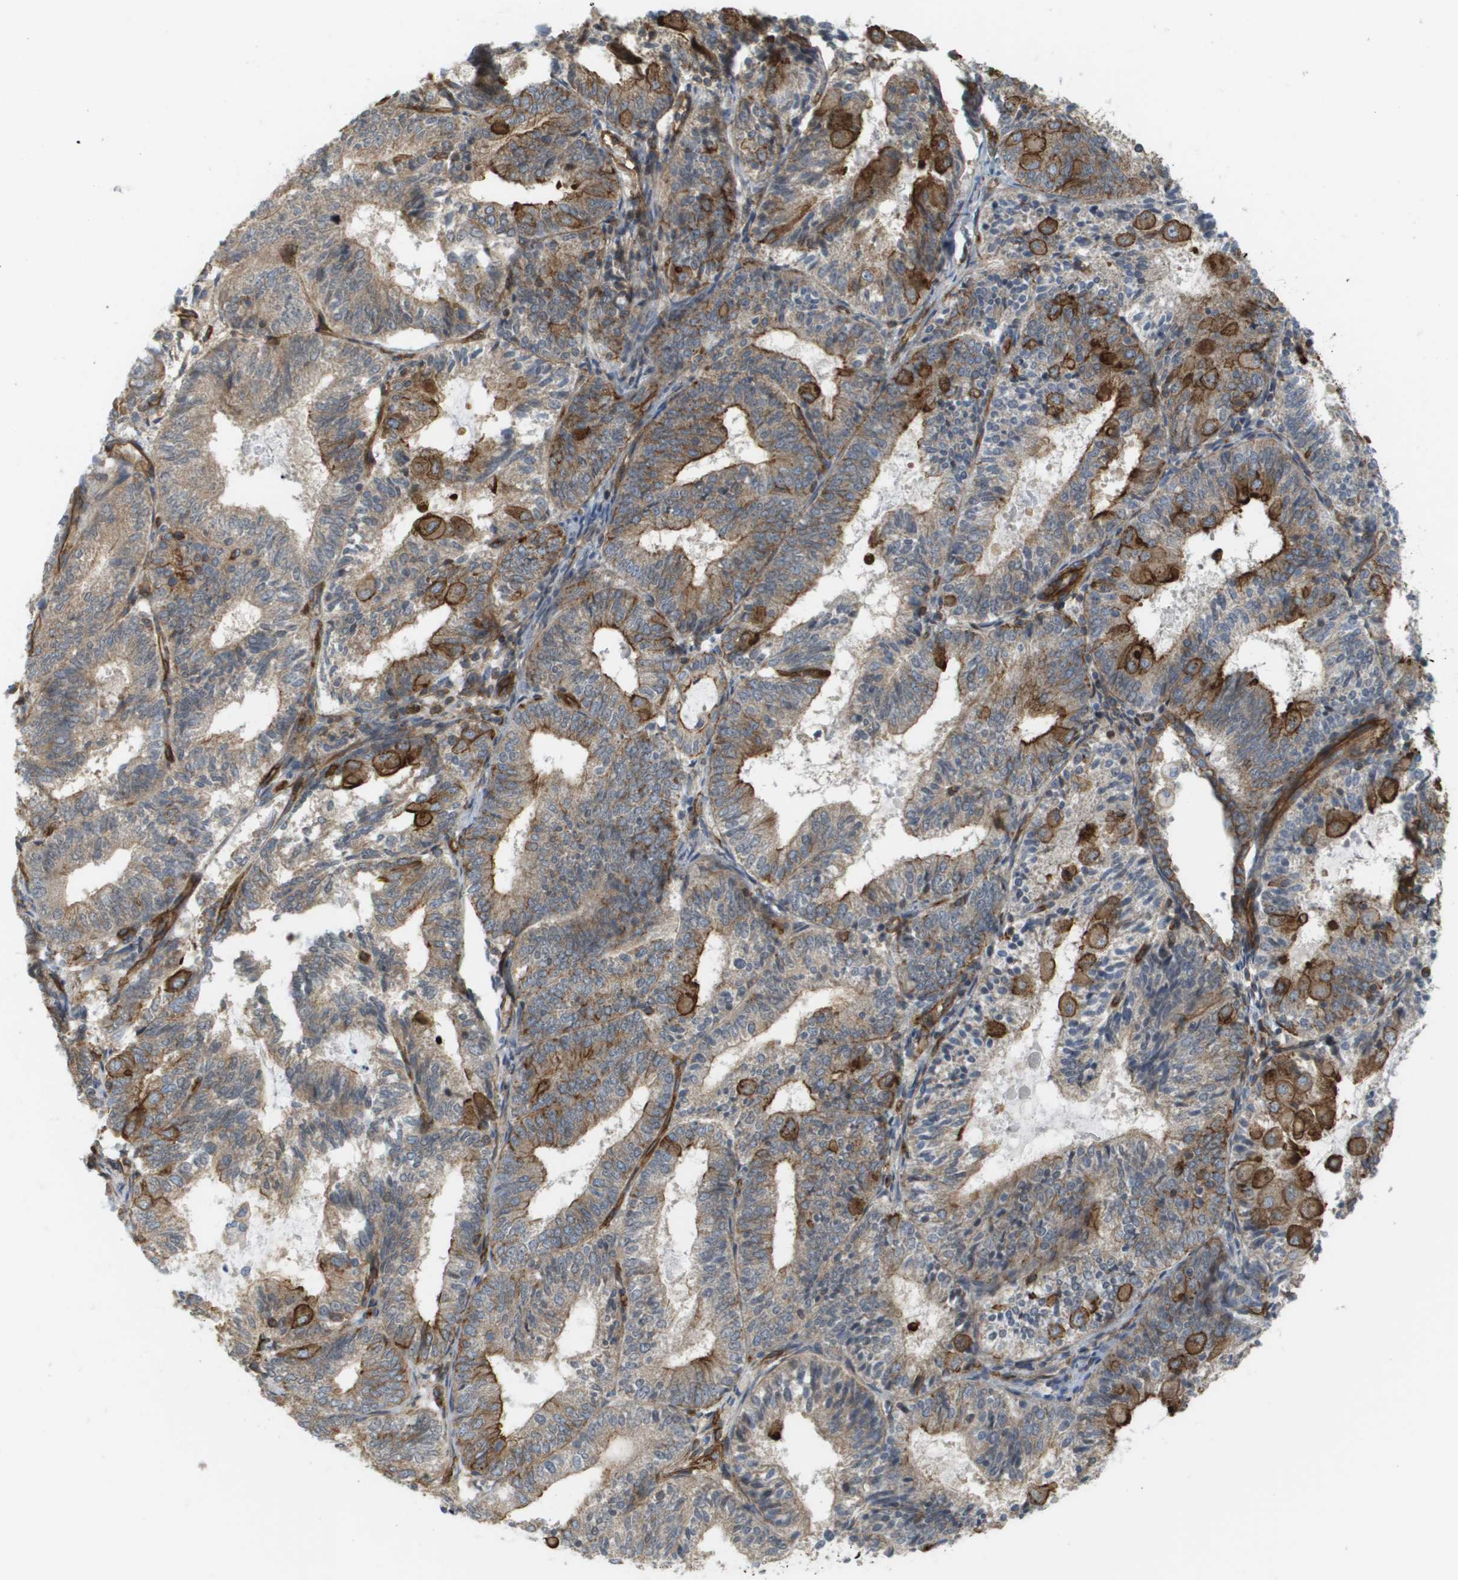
{"staining": {"intensity": "moderate", "quantity": "25%-75%", "location": "cytoplasmic/membranous"}, "tissue": "endometrial cancer", "cell_type": "Tumor cells", "image_type": "cancer", "snomed": [{"axis": "morphology", "description": "Adenocarcinoma, NOS"}, {"axis": "topography", "description": "Endometrium"}], "caption": "Moderate cytoplasmic/membranous expression for a protein is present in approximately 25%-75% of tumor cells of endometrial adenocarcinoma using IHC.", "gene": "SGMS2", "patient": {"sex": "female", "age": 81}}